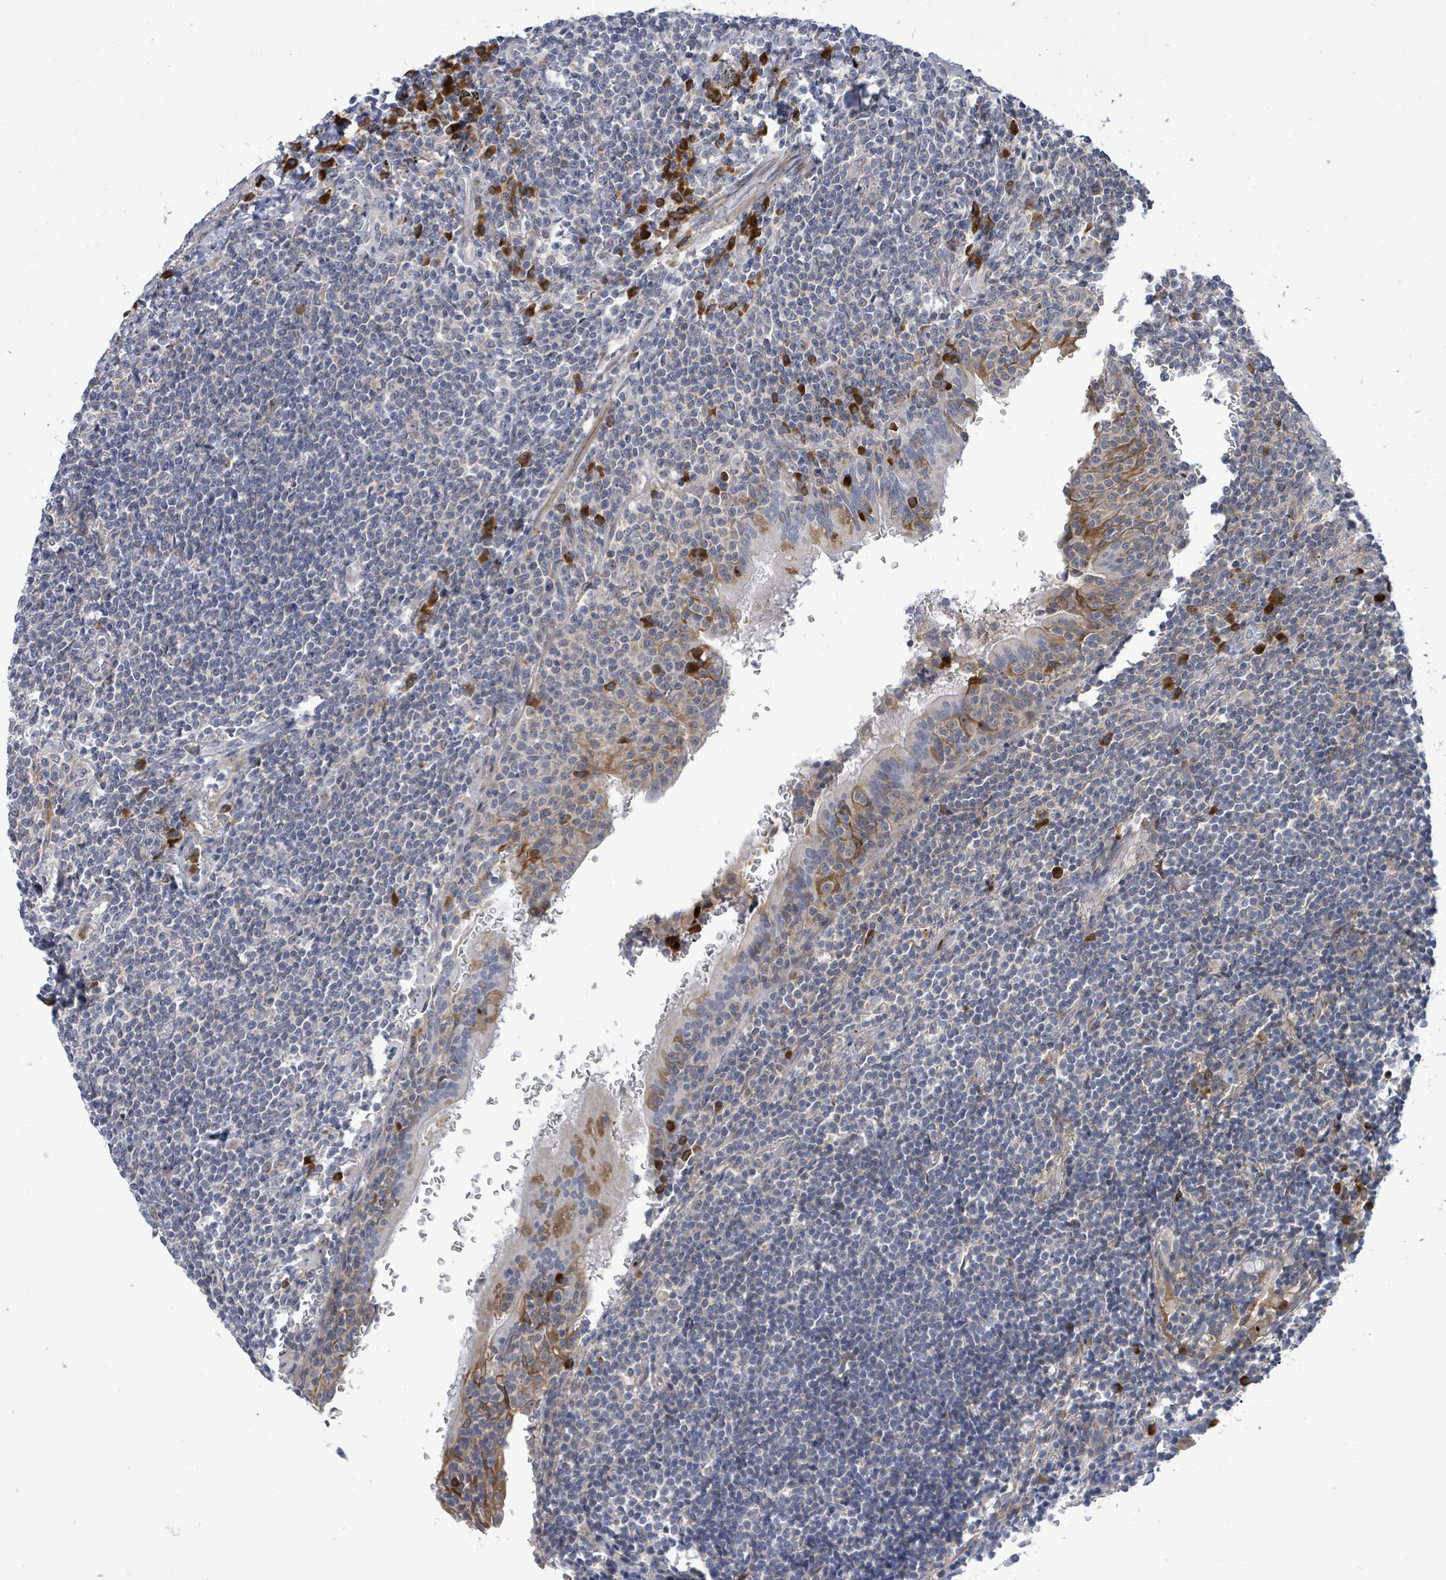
{"staining": {"intensity": "negative", "quantity": "none", "location": "none"}, "tissue": "lymphoma", "cell_type": "Tumor cells", "image_type": "cancer", "snomed": [{"axis": "morphology", "description": "Malignant lymphoma, non-Hodgkin's type, Low grade"}, {"axis": "topography", "description": "Lung"}], "caption": "Lymphoma was stained to show a protein in brown. There is no significant staining in tumor cells. Nuclei are stained in blue.", "gene": "SAR1A", "patient": {"sex": "female", "age": 71}}